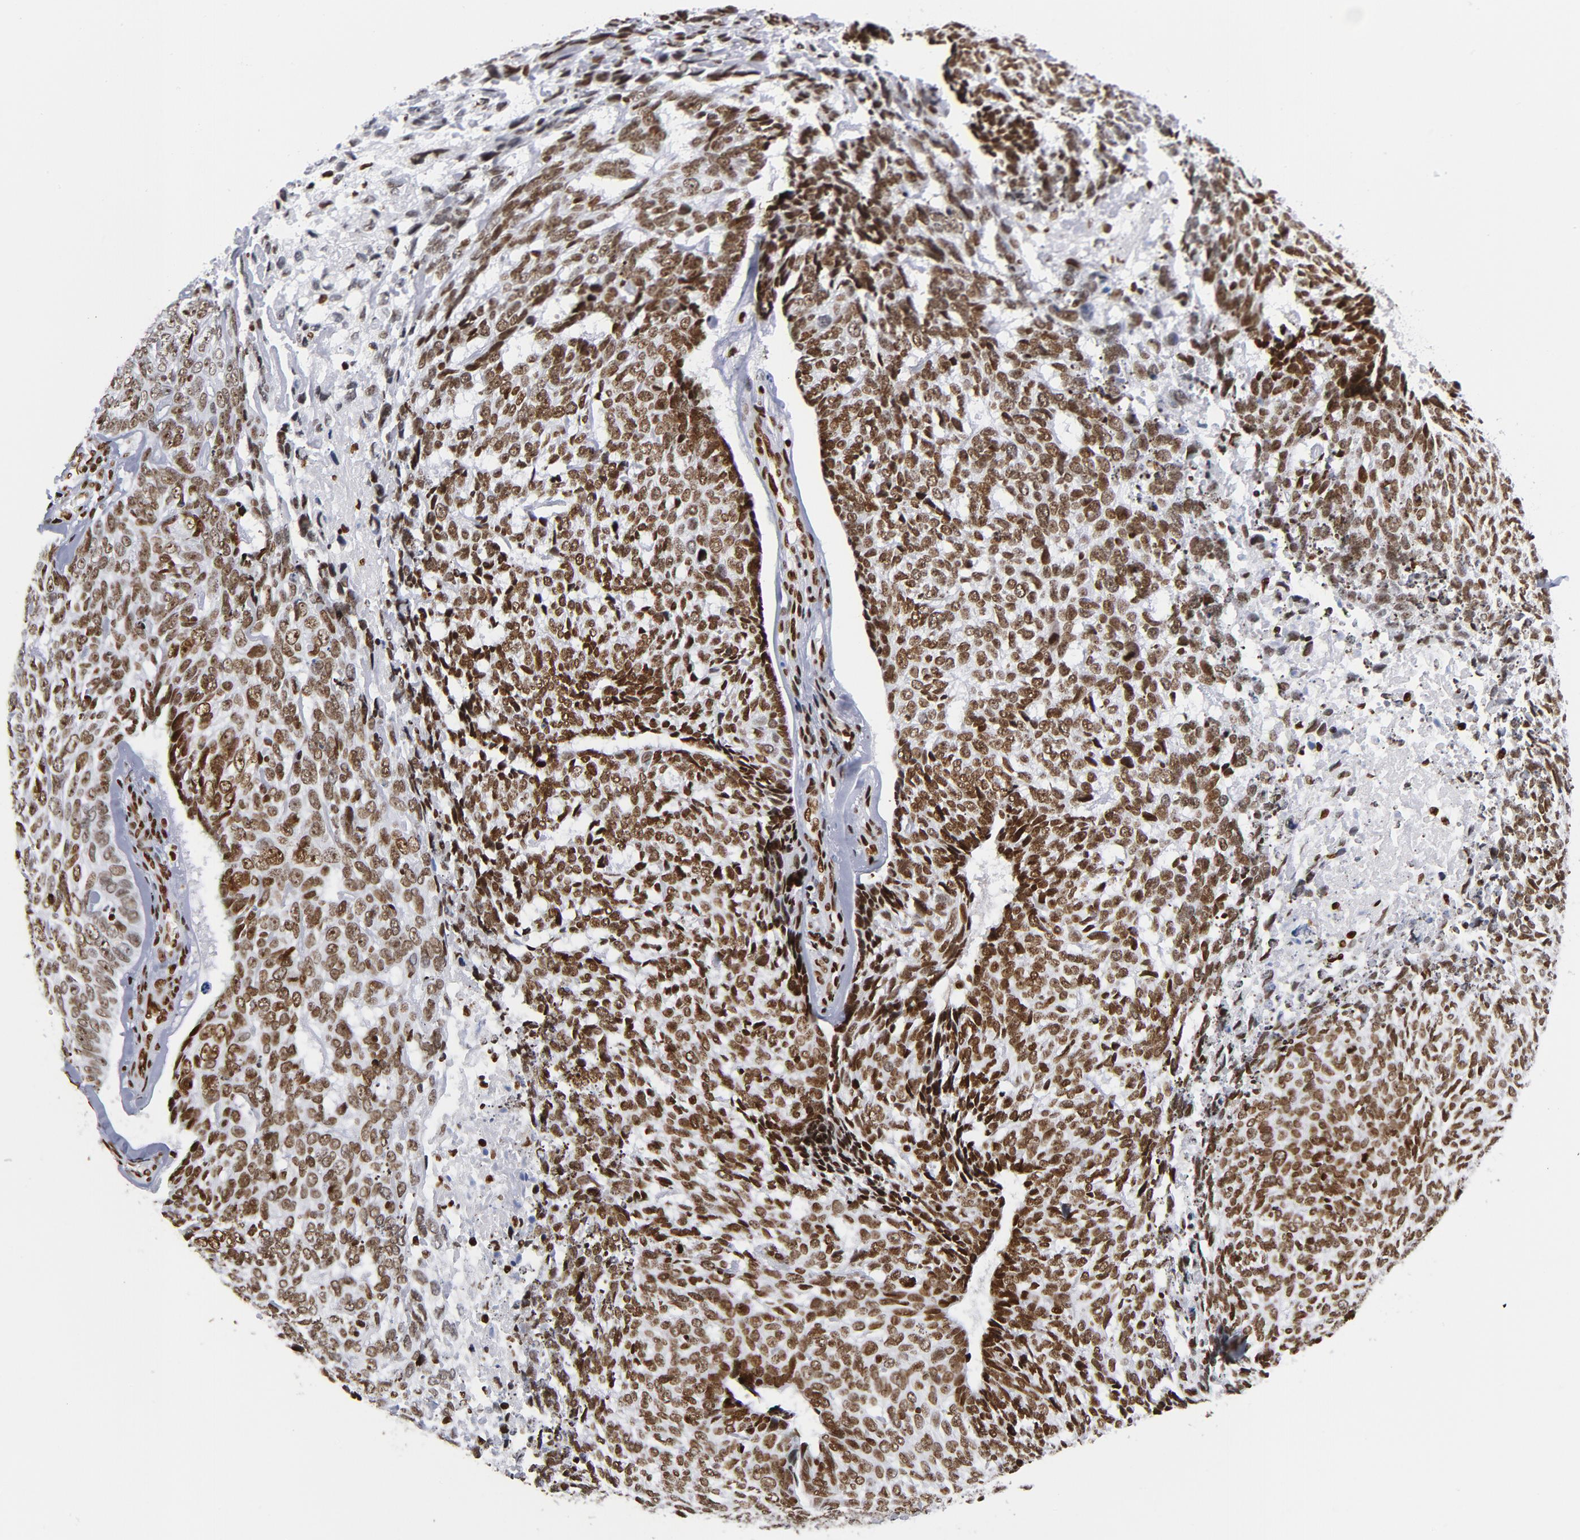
{"staining": {"intensity": "moderate", "quantity": ">75%", "location": "nuclear"}, "tissue": "skin cancer", "cell_type": "Tumor cells", "image_type": "cancer", "snomed": [{"axis": "morphology", "description": "Basal cell carcinoma"}, {"axis": "topography", "description": "Skin"}], "caption": "There is medium levels of moderate nuclear staining in tumor cells of skin cancer, as demonstrated by immunohistochemical staining (brown color).", "gene": "TOP2B", "patient": {"sex": "male", "age": 72}}